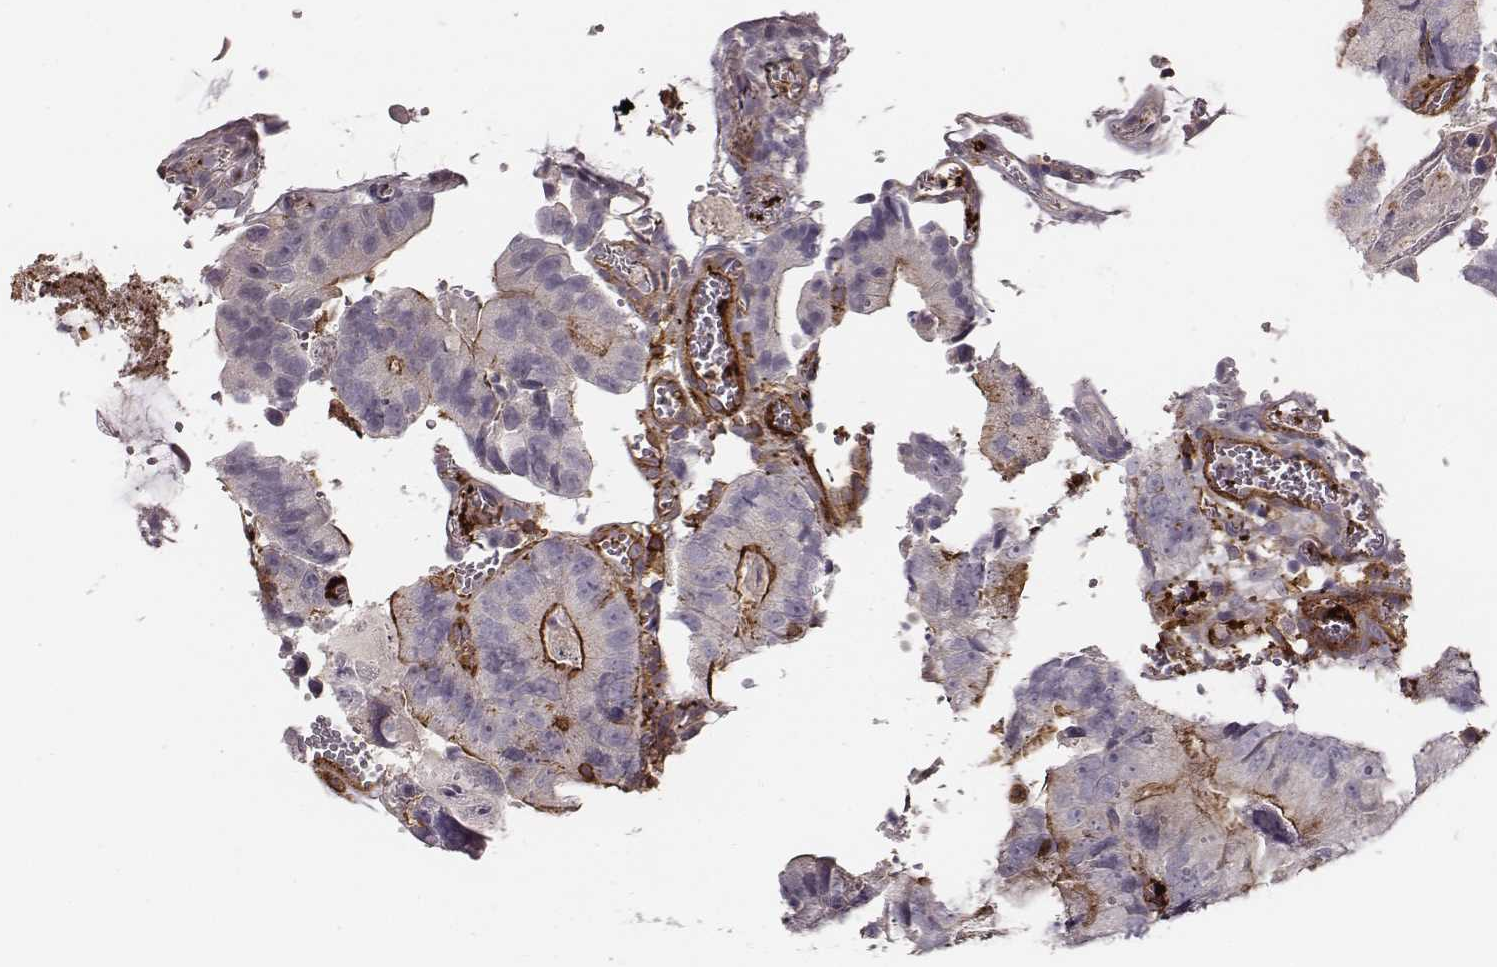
{"staining": {"intensity": "strong", "quantity": "<25%", "location": "cytoplasmic/membranous"}, "tissue": "colorectal cancer", "cell_type": "Tumor cells", "image_type": "cancer", "snomed": [{"axis": "morphology", "description": "Adenocarcinoma, NOS"}, {"axis": "topography", "description": "Colon"}], "caption": "Protein expression analysis of colorectal adenocarcinoma demonstrates strong cytoplasmic/membranous positivity in about <25% of tumor cells.", "gene": "ZYX", "patient": {"sex": "female", "age": 86}}